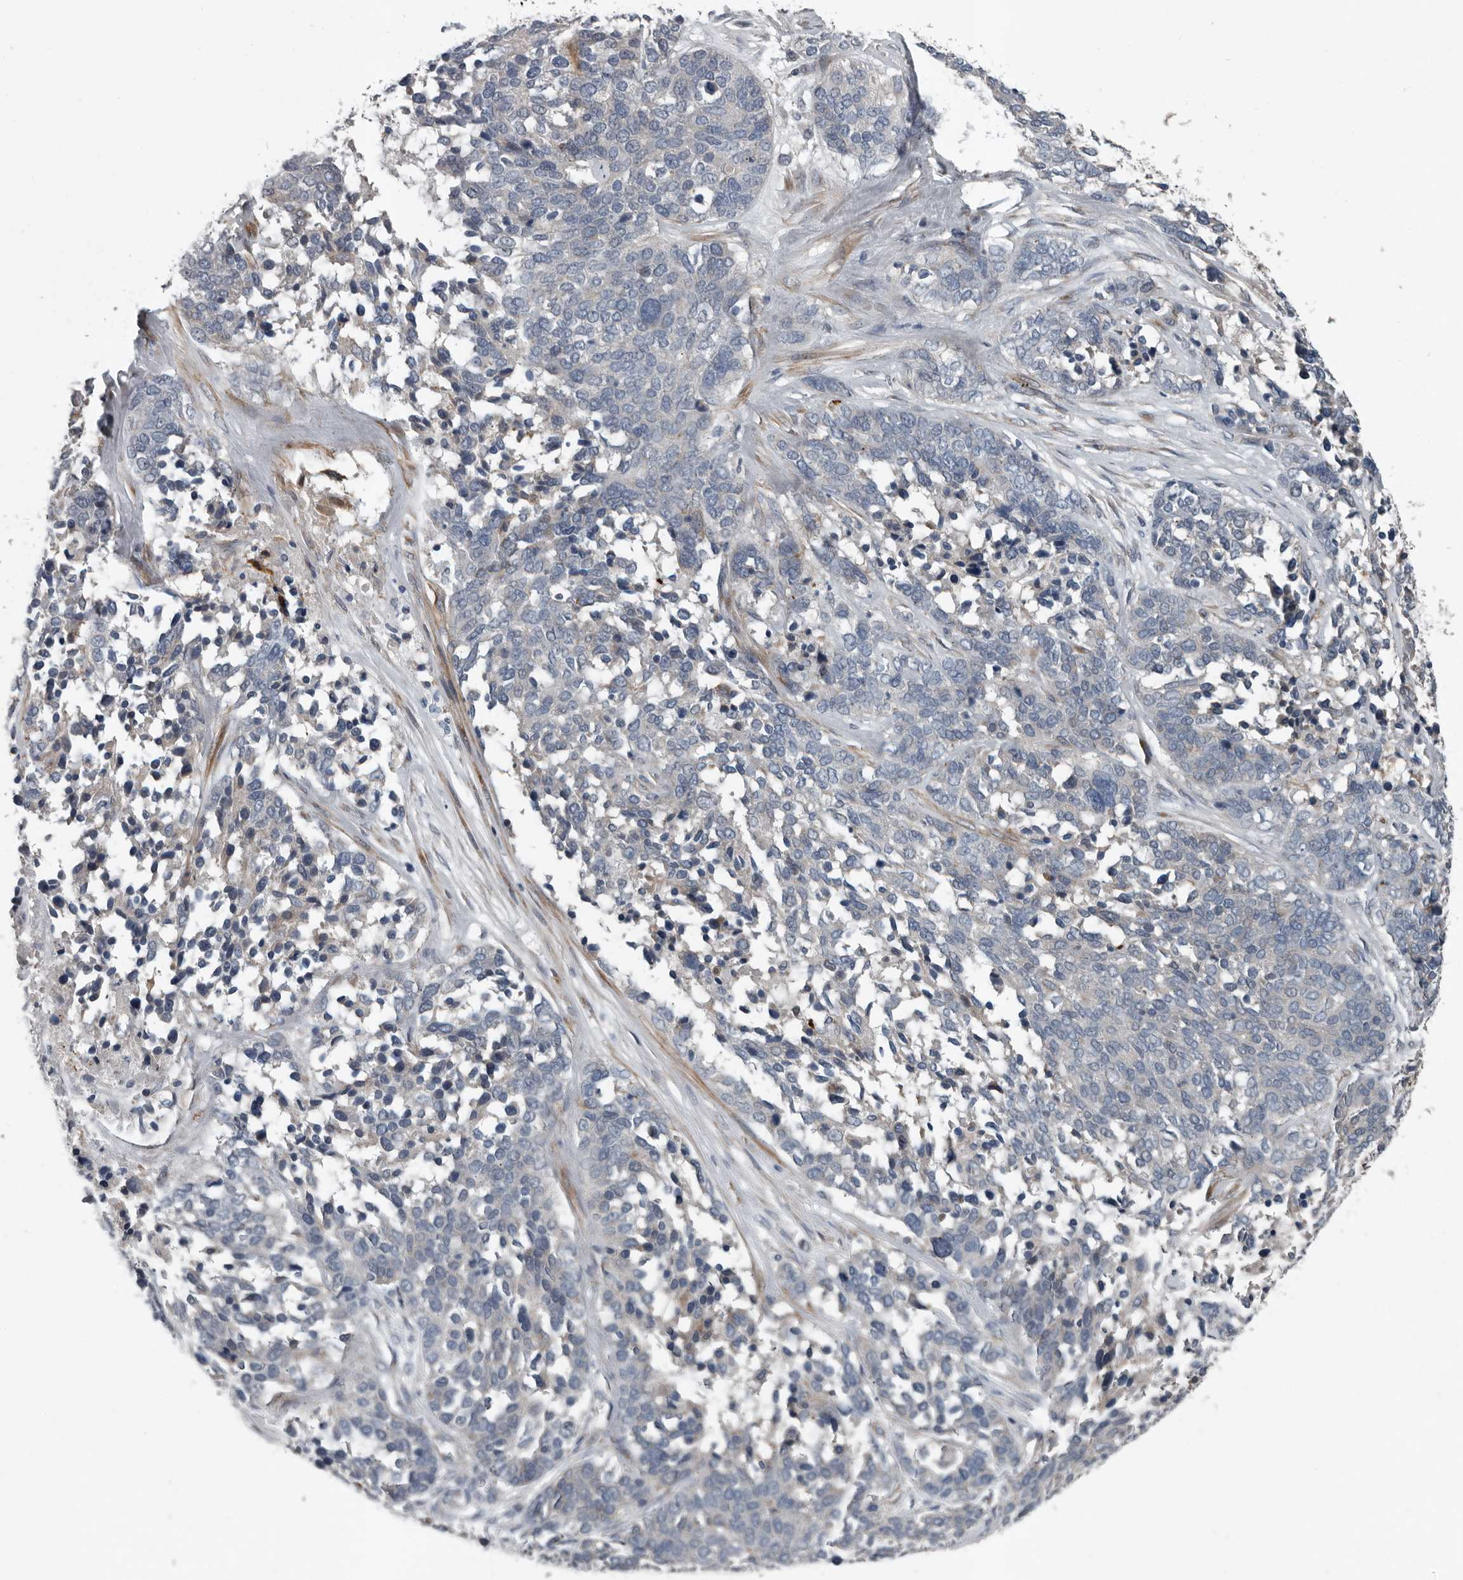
{"staining": {"intensity": "negative", "quantity": "none", "location": "none"}, "tissue": "ovarian cancer", "cell_type": "Tumor cells", "image_type": "cancer", "snomed": [{"axis": "morphology", "description": "Cystadenocarcinoma, serous, NOS"}, {"axis": "topography", "description": "Ovary"}], "caption": "IHC micrograph of neoplastic tissue: human ovarian cancer (serous cystadenocarcinoma) stained with DAB reveals no significant protein positivity in tumor cells. (Brightfield microscopy of DAB (3,3'-diaminobenzidine) immunohistochemistry (IHC) at high magnification).", "gene": "DPY19L4", "patient": {"sex": "female", "age": 44}}